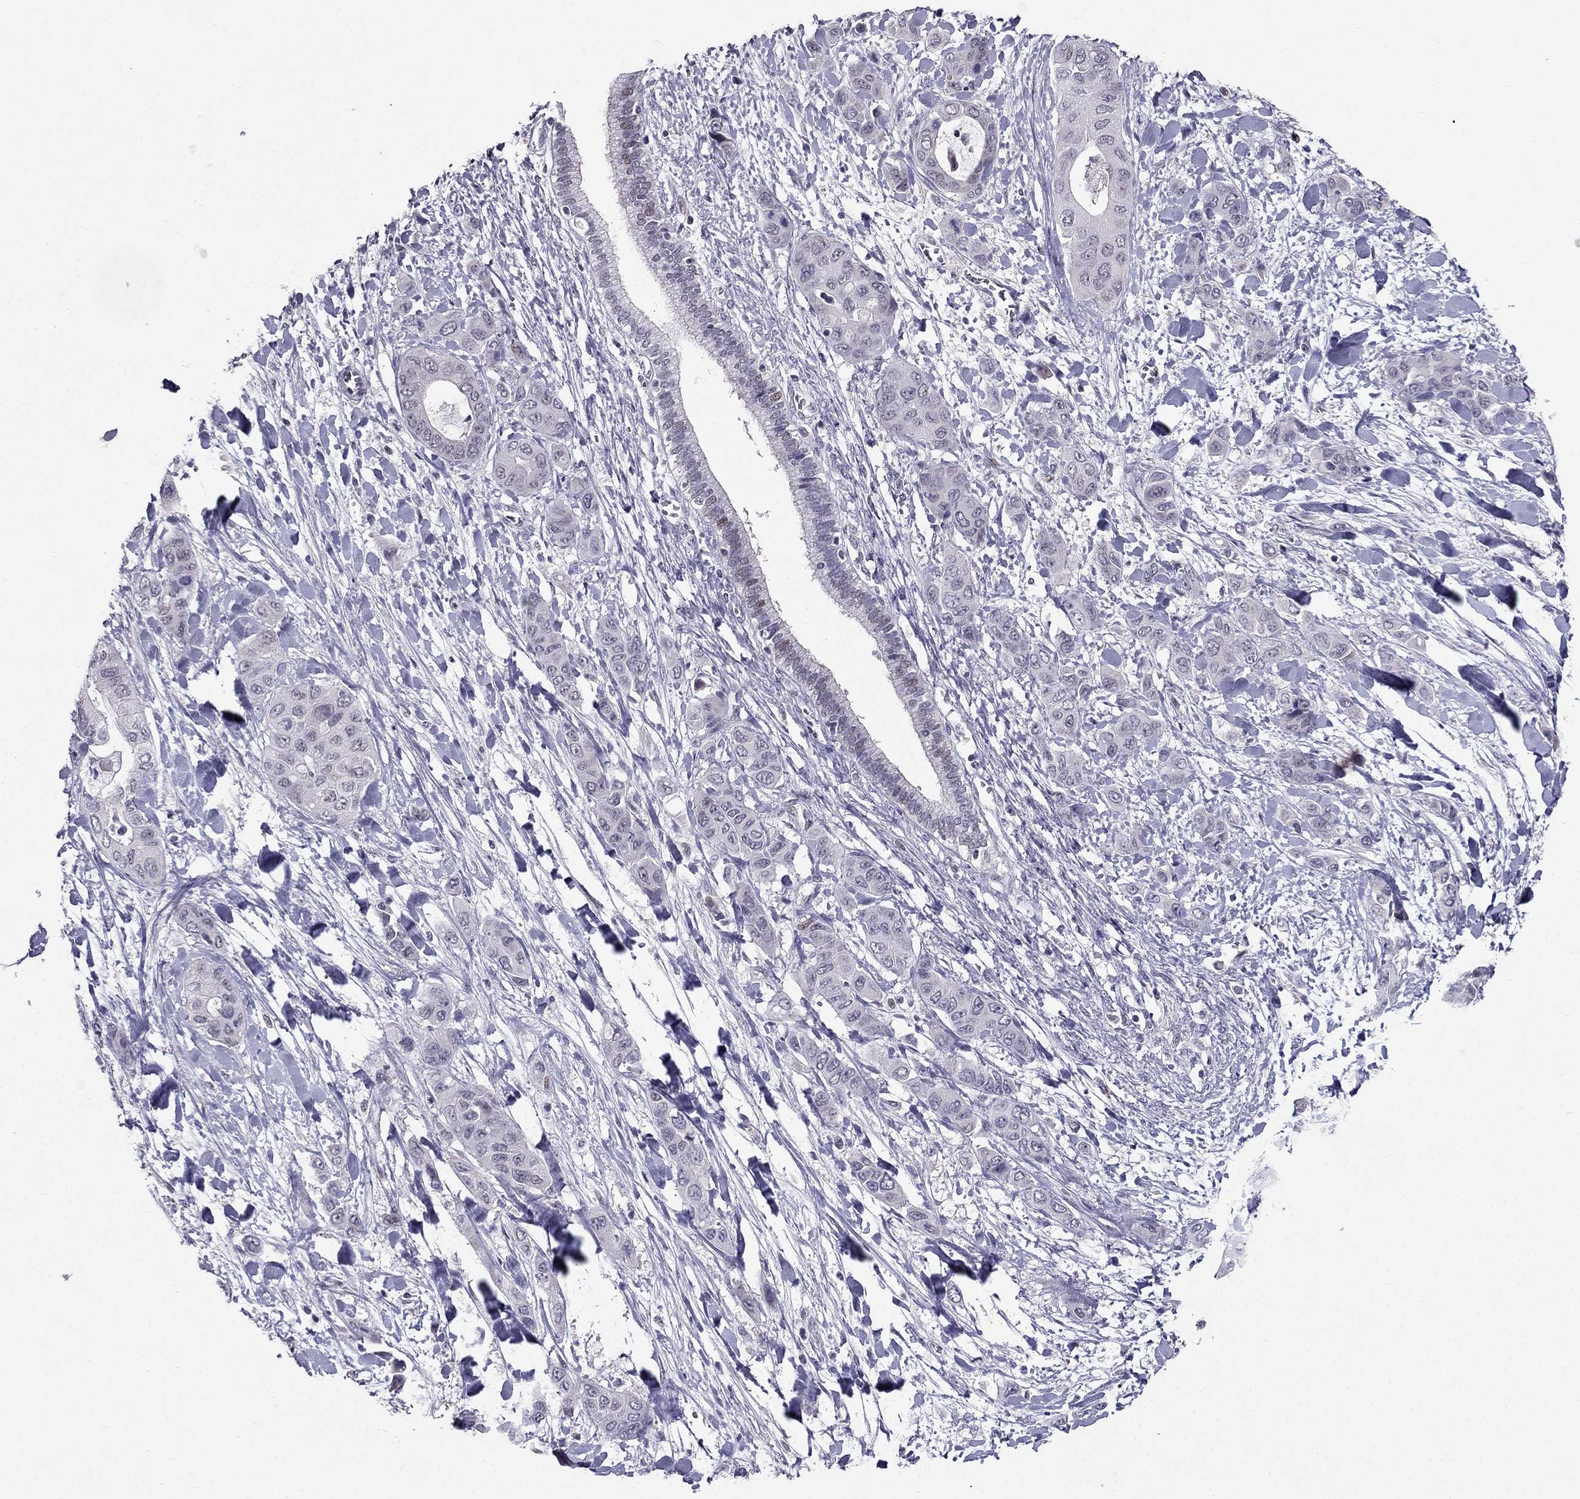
{"staining": {"intensity": "negative", "quantity": "none", "location": "none"}, "tissue": "liver cancer", "cell_type": "Tumor cells", "image_type": "cancer", "snomed": [{"axis": "morphology", "description": "Cholangiocarcinoma"}, {"axis": "topography", "description": "Liver"}], "caption": "Protein analysis of liver cancer reveals no significant expression in tumor cells.", "gene": "RPRD2", "patient": {"sex": "female", "age": 52}}